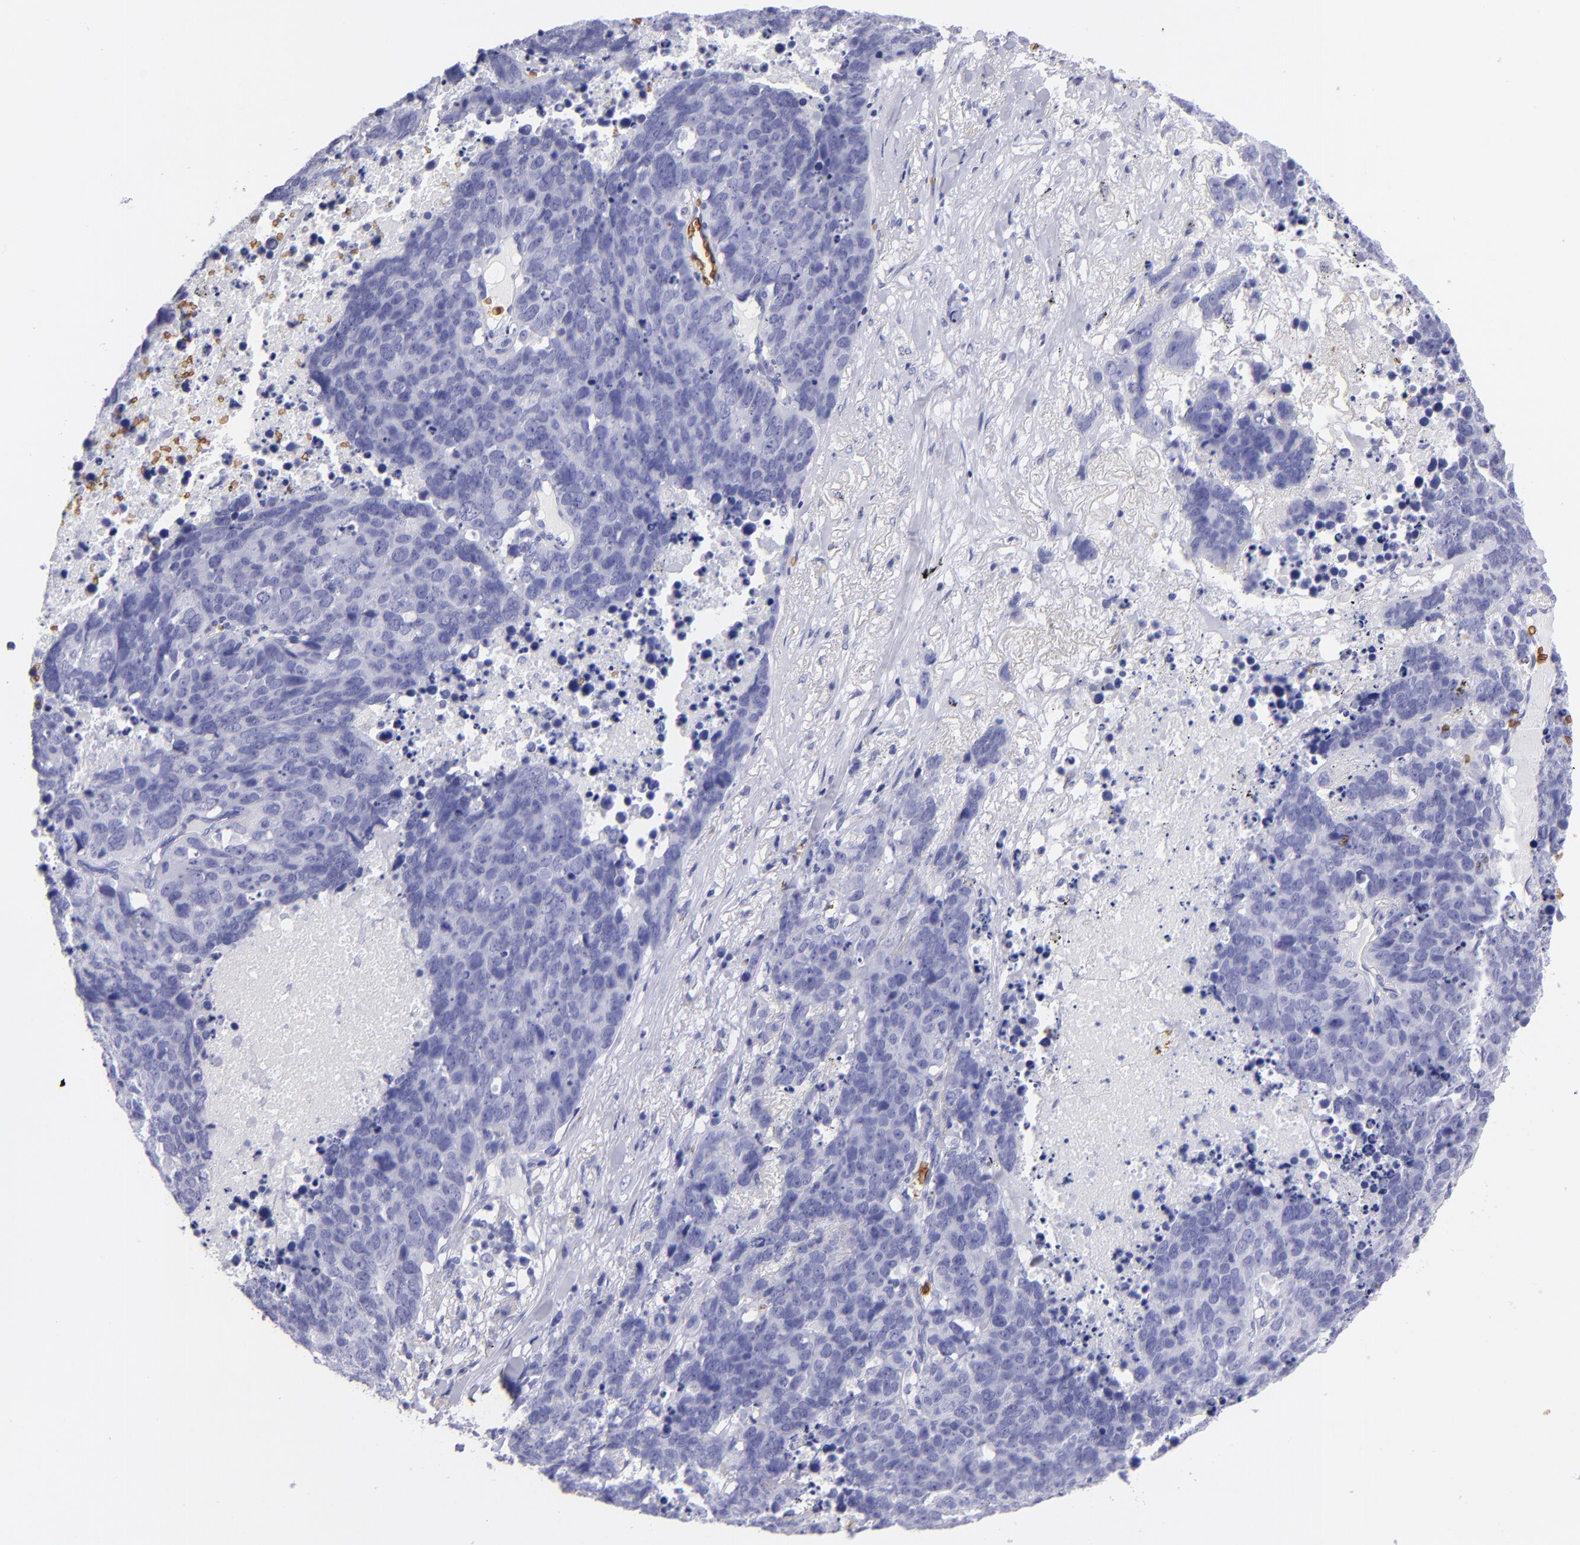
{"staining": {"intensity": "negative", "quantity": "none", "location": "none"}, "tissue": "lung cancer", "cell_type": "Tumor cells", "image_type": "cancer", "snomed": [{"axis": "morphology", "description": "Carcinoid, malignant, NOS"}, {"axis": "topography", "description": "Lung"}], "caption": "IHC micrograph of malignant carcinoid (lung) stained for a protein (brown), which exhibits no positivity in tumor cells.", "gene": "GYPA", "patient": {"sex": "male", "age": 60}}